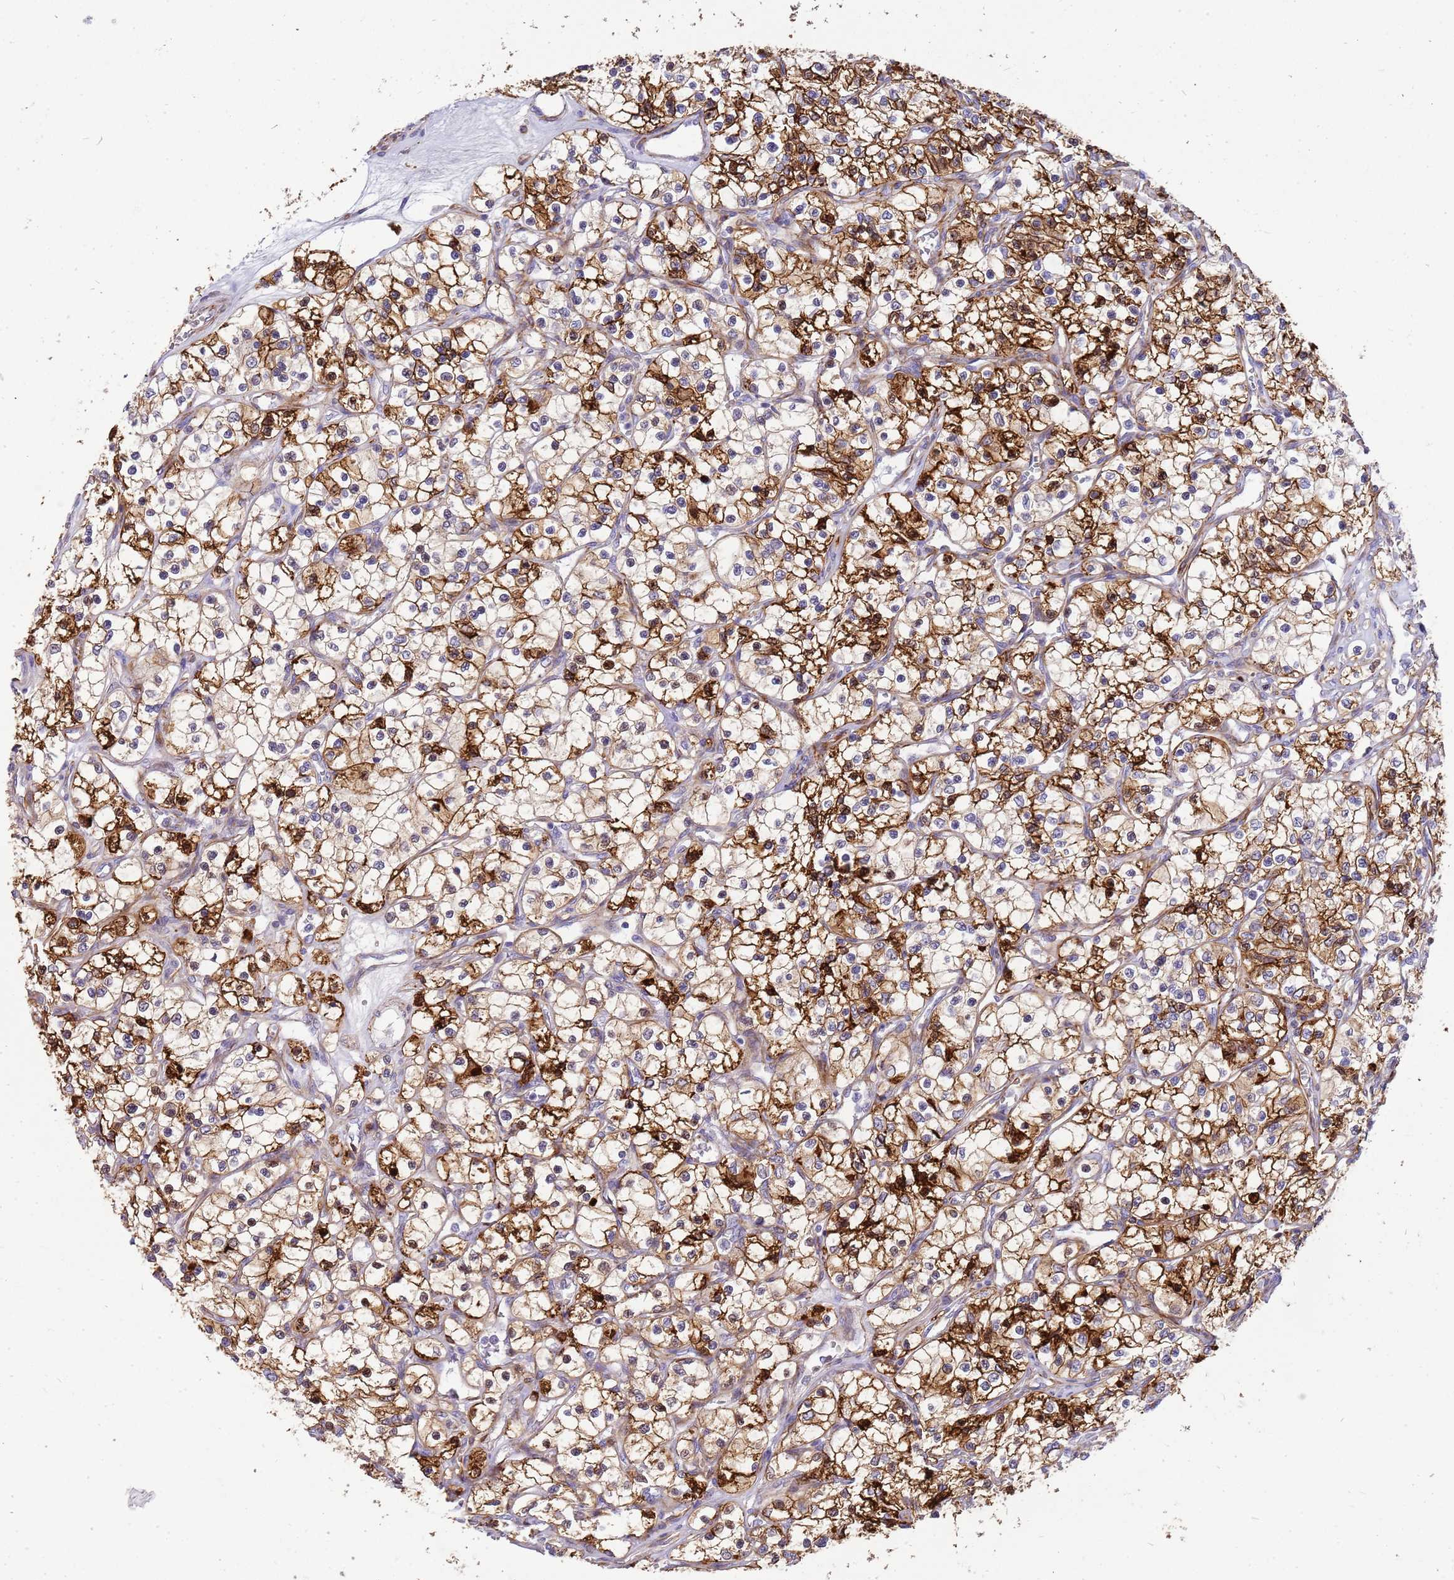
{"staining": {"intensity": "strong", "quantity": "25%-75%", "location": "cytoplasmic/membranous,nuclear"}, "tissue": "renal cancer", "cell_type": "Tumor cells", "image_type": "cancer", "snomed": [{"axis": "morphology", "description": "Adenocarcinoma, NOS"}, {"axis": "topography", "description": "Kidney"}], "caption": "Adenocarcinoma (renal) stained with IHC exhibits strong cytoplasmic/membranous and nuclear expression in about 25%-75% of tumor cells. (brown staining indicates protein expression, while blue staining denotes nuclei).", "gene": "ZDHHC1", "patient": {"sex": "female", "age": 69}}